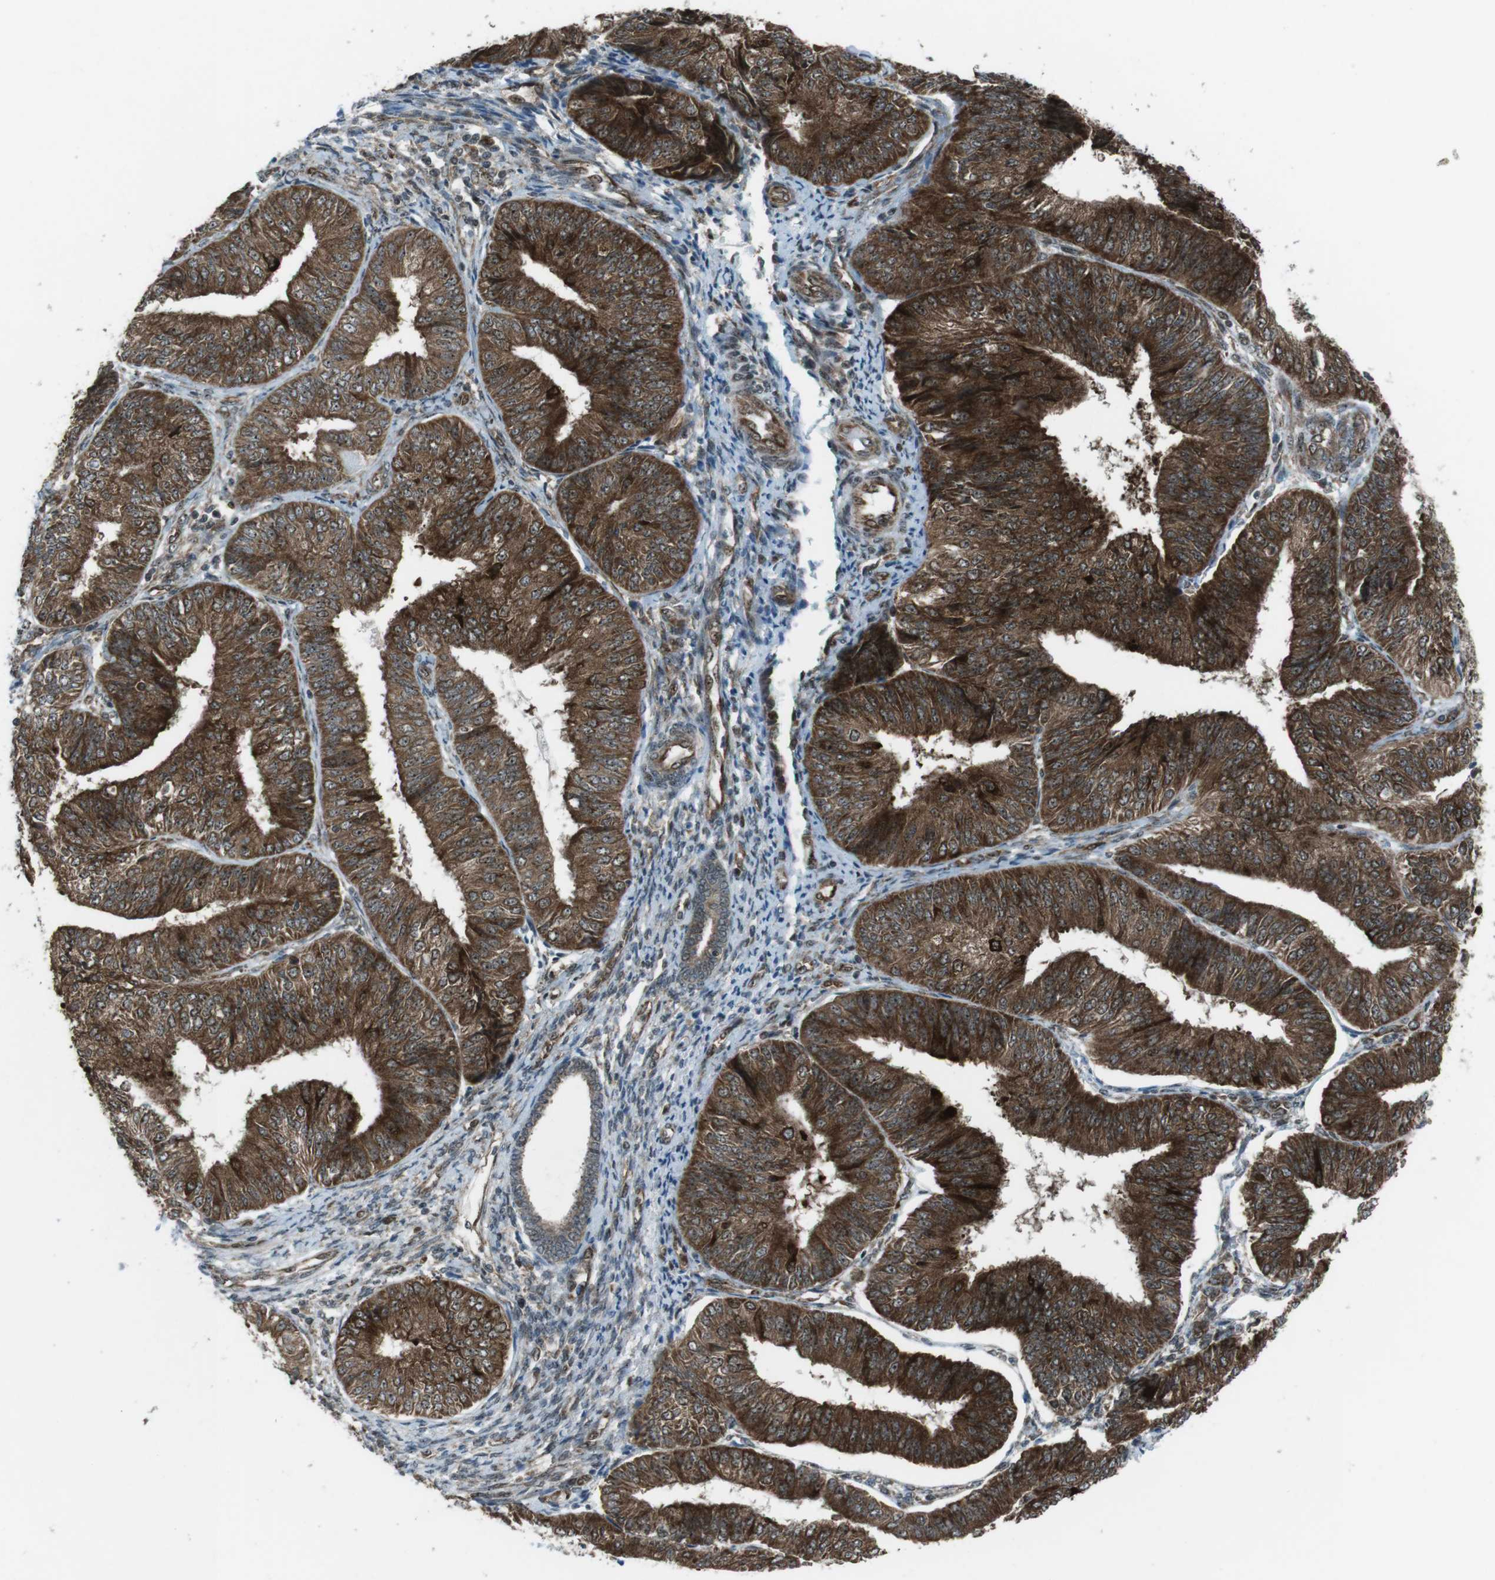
{"staining": {"intensity": "strong", "quantity": ">75%", "location": "cytoplasmic/membranous"}, "tissue": "endometrial cancer", "cell_type": "Tumor cells", "image_type": "cancer", "snomed": [{"axis": "morphology", "description": "Adenocarcinoma, NOS"}, {"axis": "topography", "description": "Endometrium"}], "caption": "Protein staining displays strong cytoplasmic/membranous positivity in approximately >75% of tumor cells in endometrial adenocarcinoma. The staining is performed using DAB brown chromogen to label protein expression. The nuclei are counter-stained blue using hematoxylin.", "gene": "CSNK1D", "patient": {"sex": "female", "age": 58}}